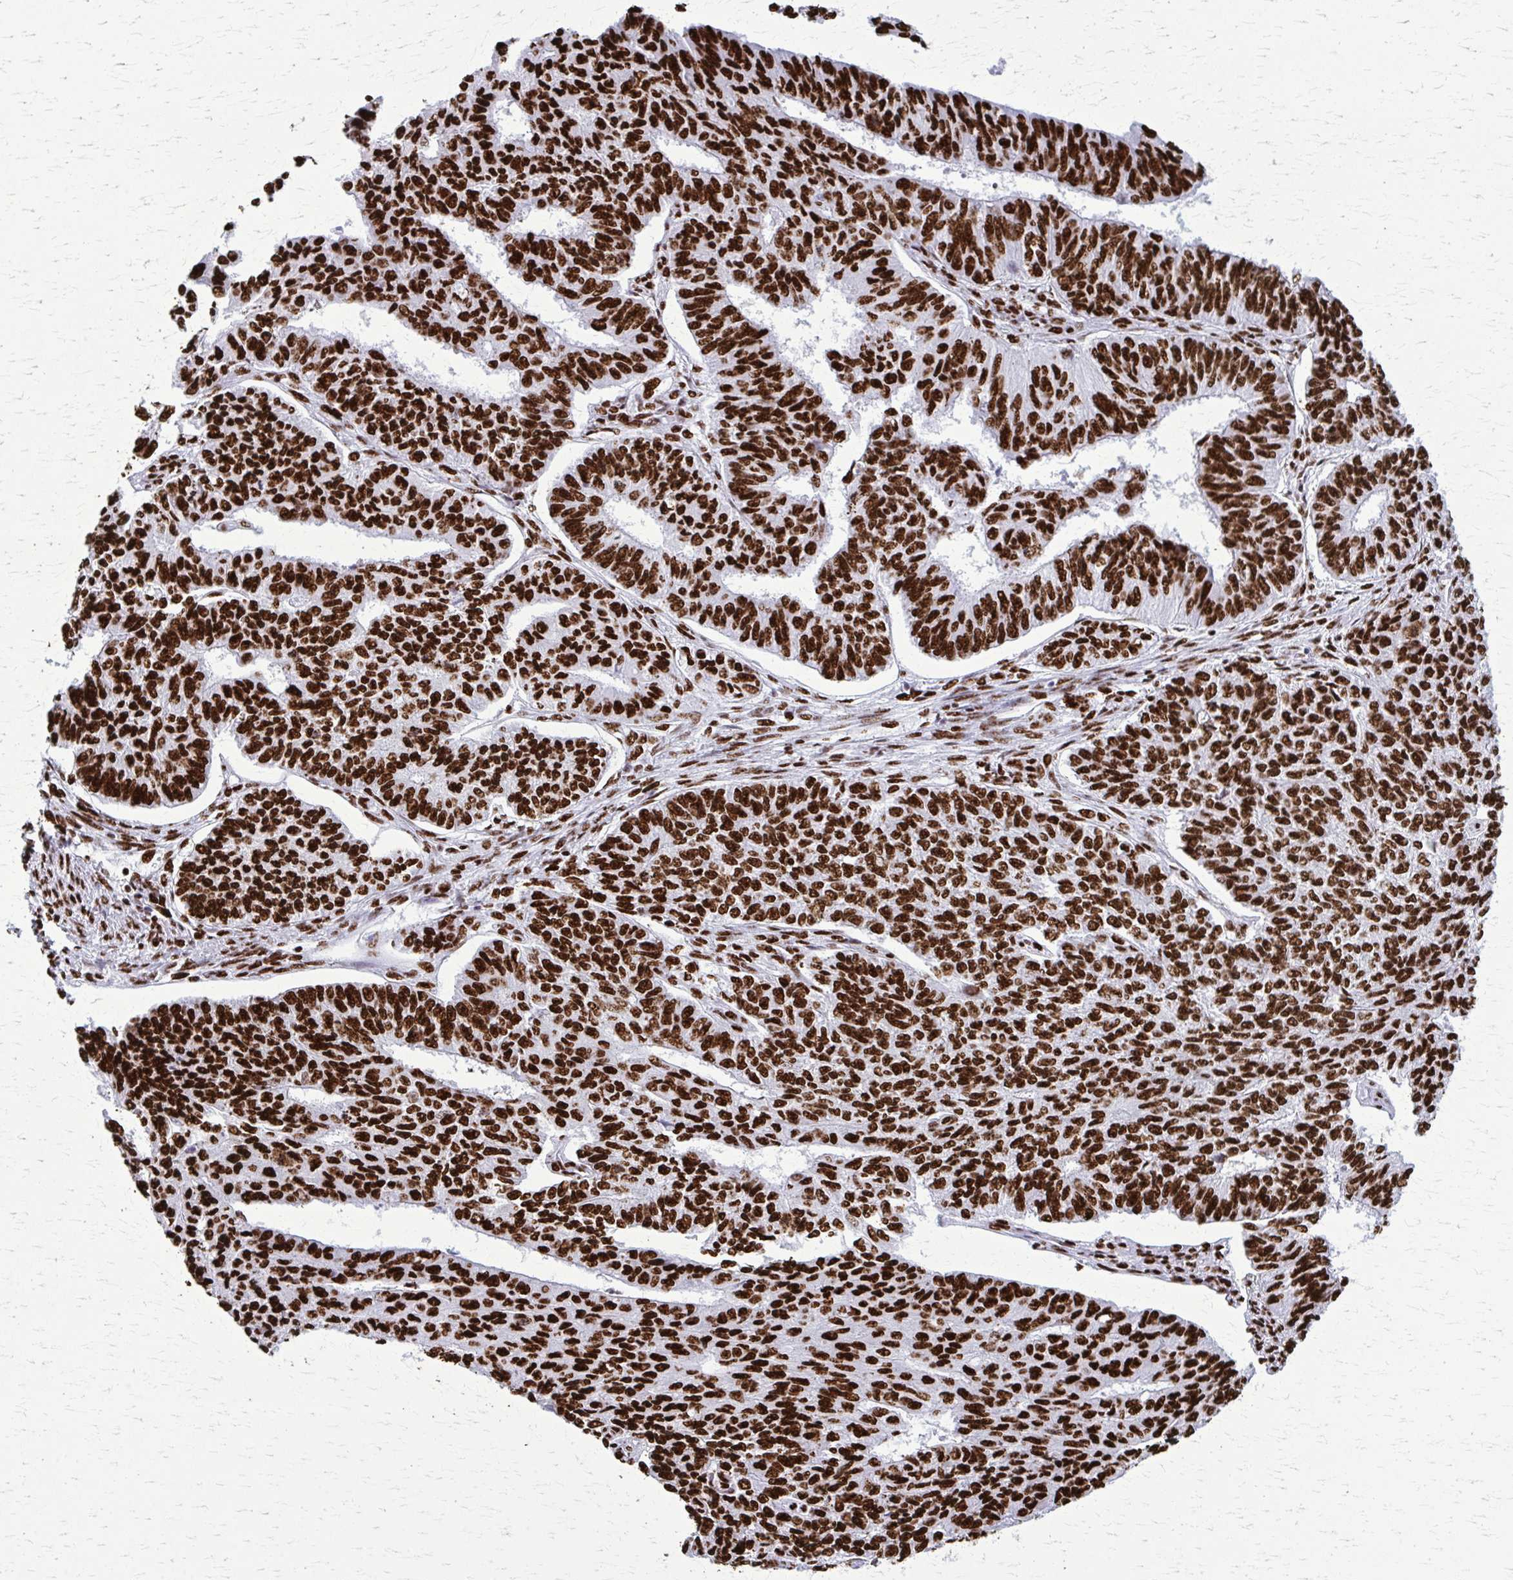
{"staining": {"intensity": "strong", "quantity": ">75%", "location": "nuclear"}, "tissue": "endometrial cancer", "cell_type": "Tumor cells", "image_type": "cancer", "snomed": [{"axis": "morphology", "description": "Adenocarcinoma, NOS"}, {"axis": "topography", "description": "Endometrium"}], "caption": "Endometrial adenocarcinoma stained with IHC exhibits strong nuclear expression in about >75% of tumor cells. (Brightfield microscopy of DAB IHC at high magnification).", "gene": "SFPQ", "patient": {"sex": "female", "age": 32}}